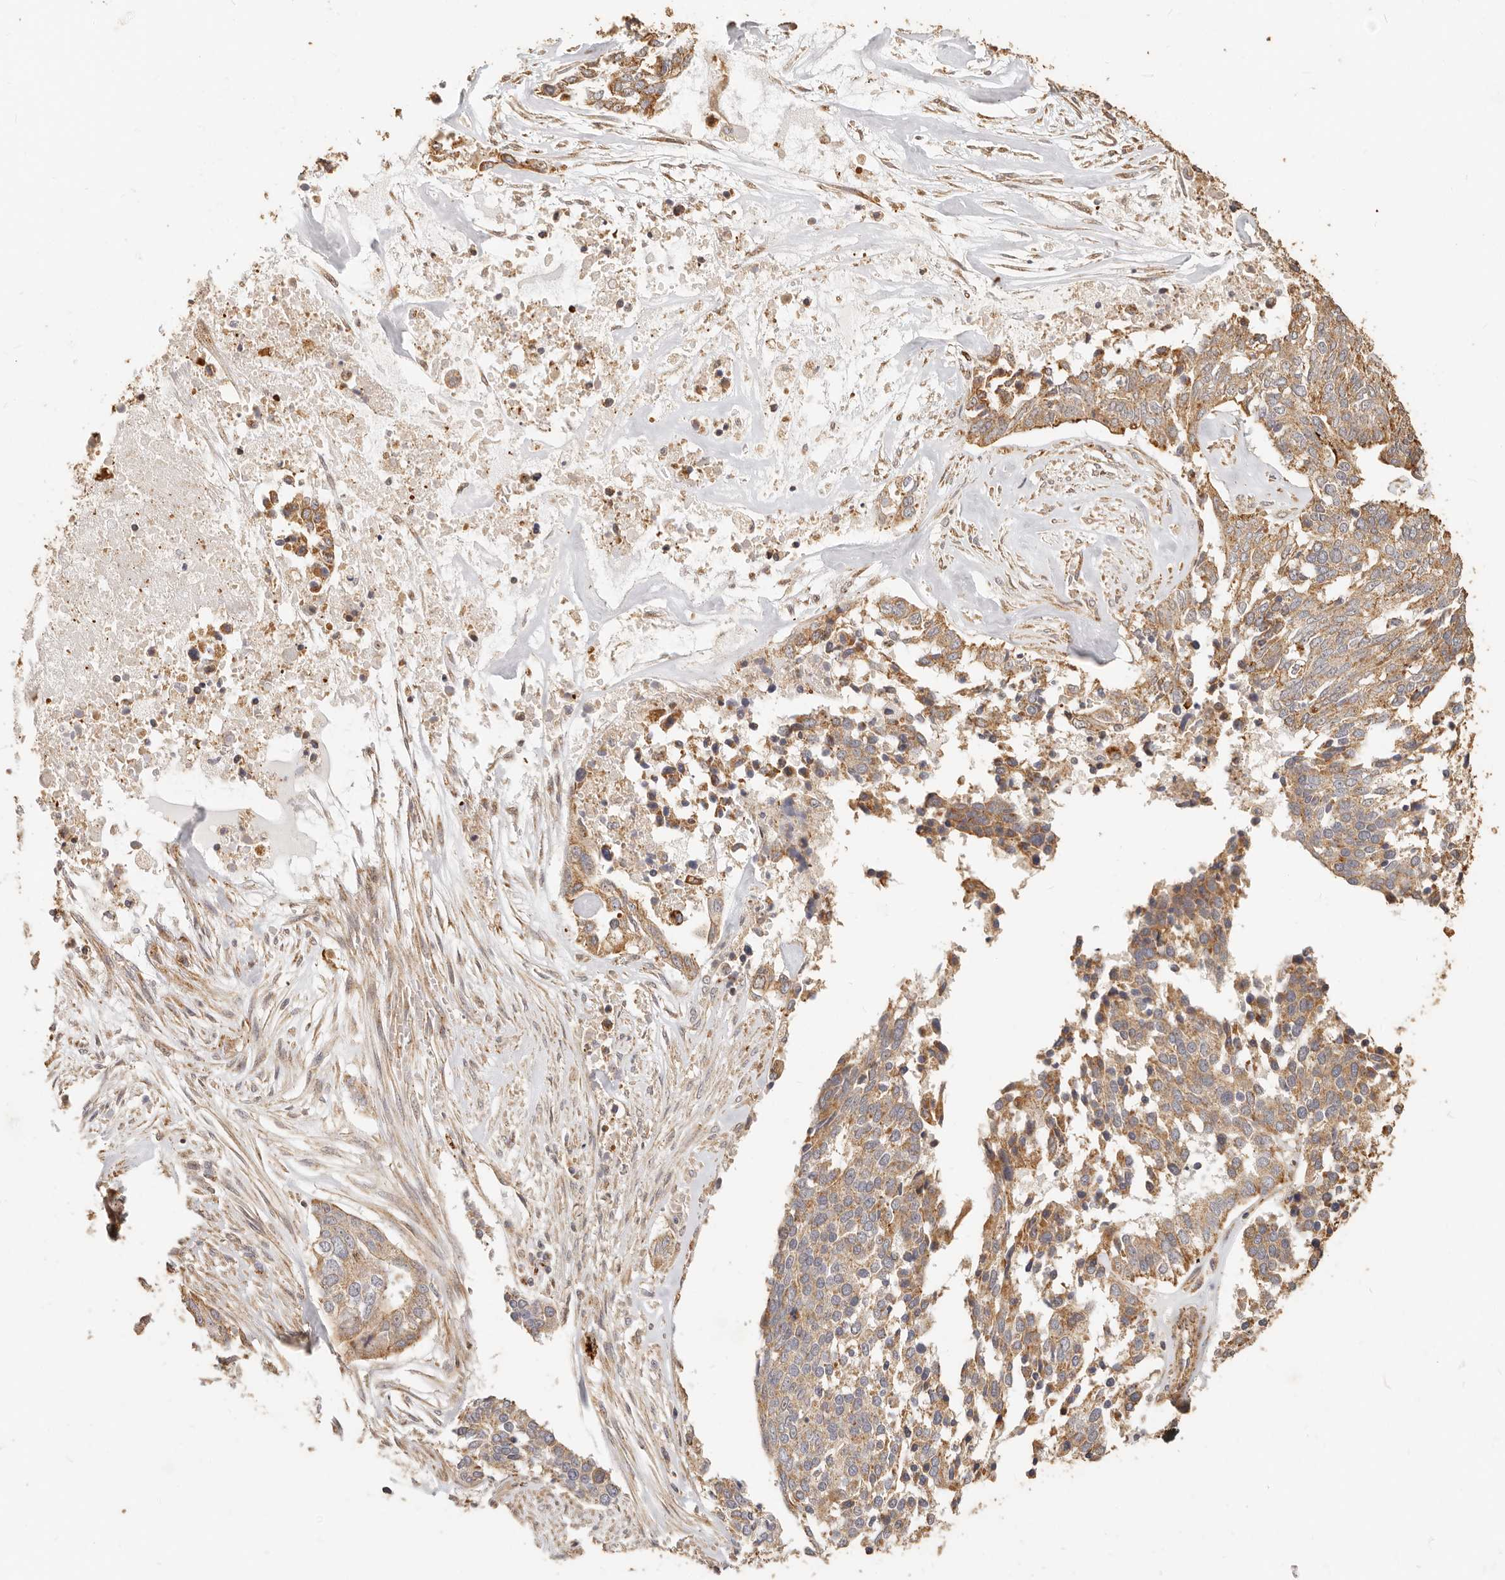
{"staining": {"intensity": "moderate", "quantity": ">75%", "location": "cytoplasmic/membranous"}, "tissue": "ovarian cancer", "cell_type": "Tumor cells", "image_type": "cancer", "snomed": [{"axis": "morphology", "description": "Cystadenocarcinoma, serous, NOS"}, {"axis": "topography", "description": "Ovary"}], "caption": "Immunohistochemistry (IHC) of serous cystadenocarcinoma (ovarian) reveals medium levels of moderate cytoplasmic/membranous positivity in approximately >75% of tumor cells. Immunohistochemistry stains the protein in brown and the nuclei are stained blue.", "gene": "PTPN22", "patient": {"sex": "female", "age": 44}}